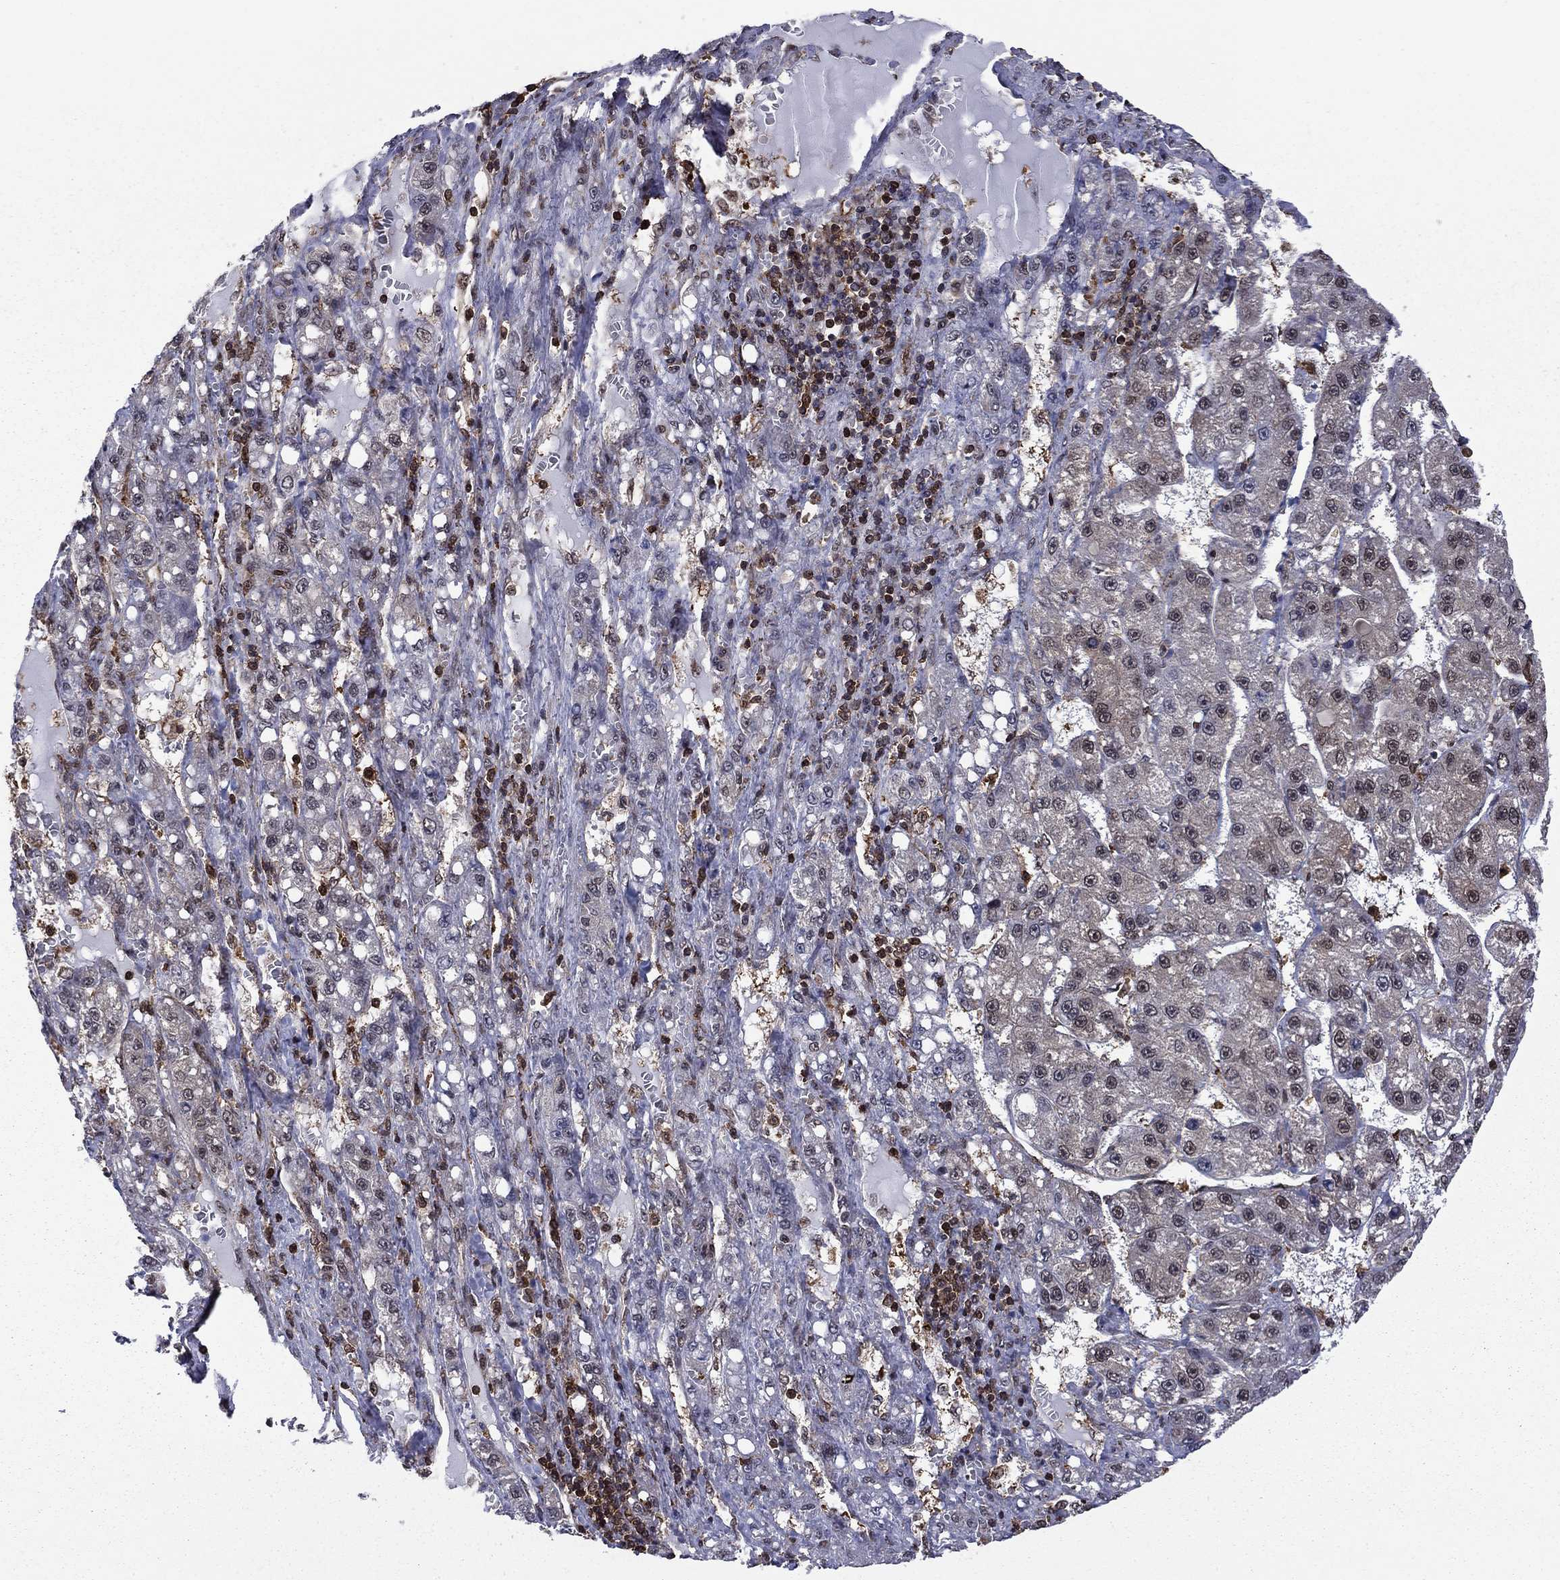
{"staining": {"intensity": "weak", "quantity": "<25%", "location": "nuclear"}, "tissue": "liver cancer", "cell_type": "Tumor cells", "image_type": "cancer", "snomed": [{"axis": "morphology", "description": "Carcinoma, Hepatocellular, NOS"}, {"axis": "topography", "description": "Liver"}], "caption": "An image of liver hepatocellular carcinoma stained for a protein exhibits no brown staining in tumor cells.", "gene": "PSMD2", "patient": {"sex": "female", "age": 65}}